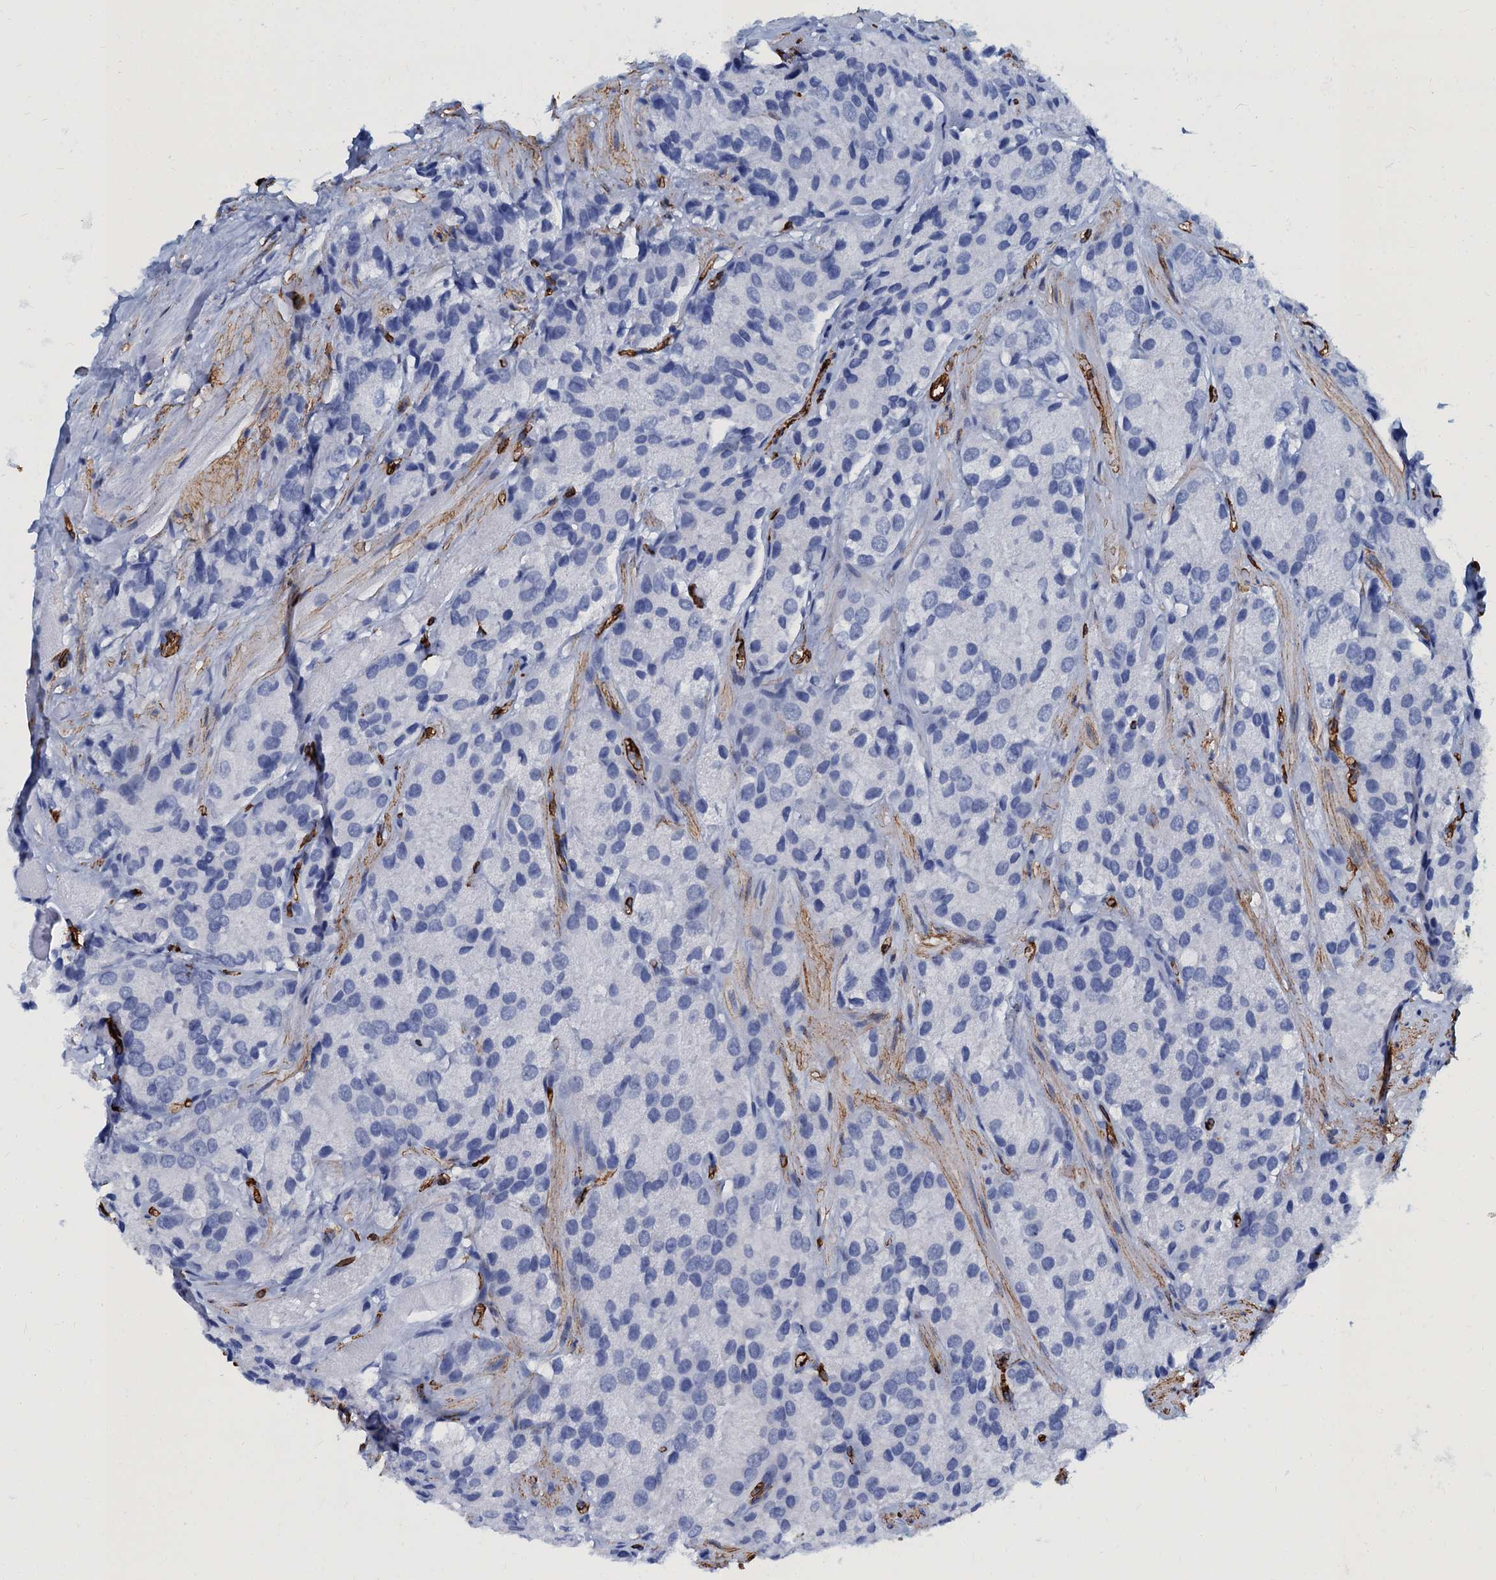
{"staining": {"intensity": "negative", "quantity": "none", "location": "none"}, "tissue": "prostate cancer", "cell_type": "Tumor cells", "image_type": "cancer", "snomed": [{"axis": "morphology", "description": "Adenocarcinoma, High grade"}, {"axis": "topography", "description": "Prostate"}], "caption": "Tumor cells are negative for protein expression in human prostate cancer (adenocarcinoma (high-grade)).", "gene": "CAVIN2", "patient": {"sex": "male", "age": 66}}